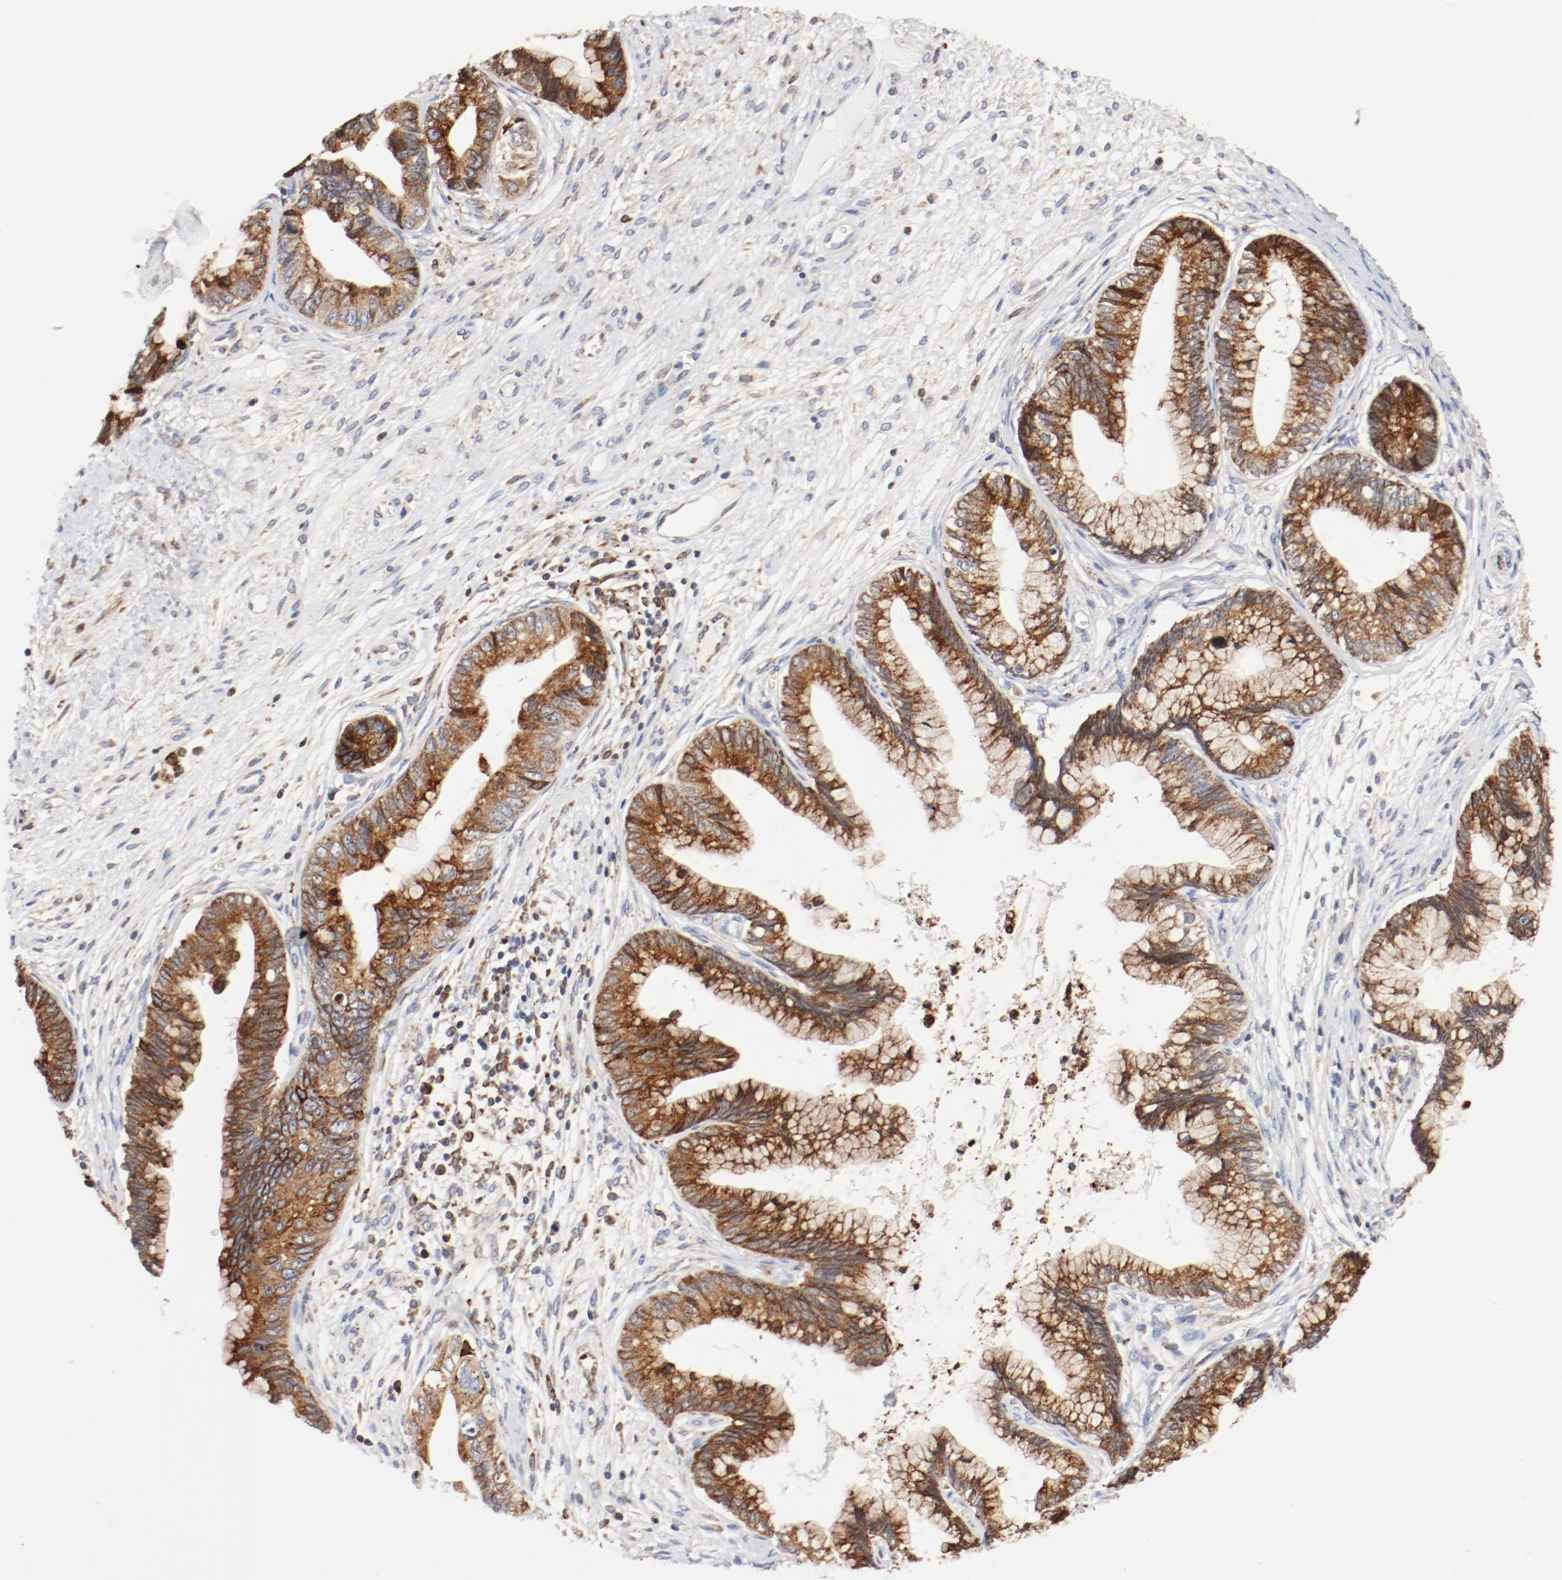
{"staining": {"intensity": "strong", "quantity": ">75%", "location": "cytoplasmic/membranous"}, "tissue": "cervical cancer", "cell_type": "Tumor cells", "image_type": "cancer", "snomed": [{"axis": "morphology", "description": "Adenocarcinoma, NOS"}, {"axis": "topography", "description": "Cervix"}], "caption": "Adenocarcinoma (cervical) stained with immunohistochemistry exhibits strong cytoplasmic/membranous expression in about >75% of tumor cells.", "gene": "PDPK1", "patient": {"sex": "female", "age": 44}}